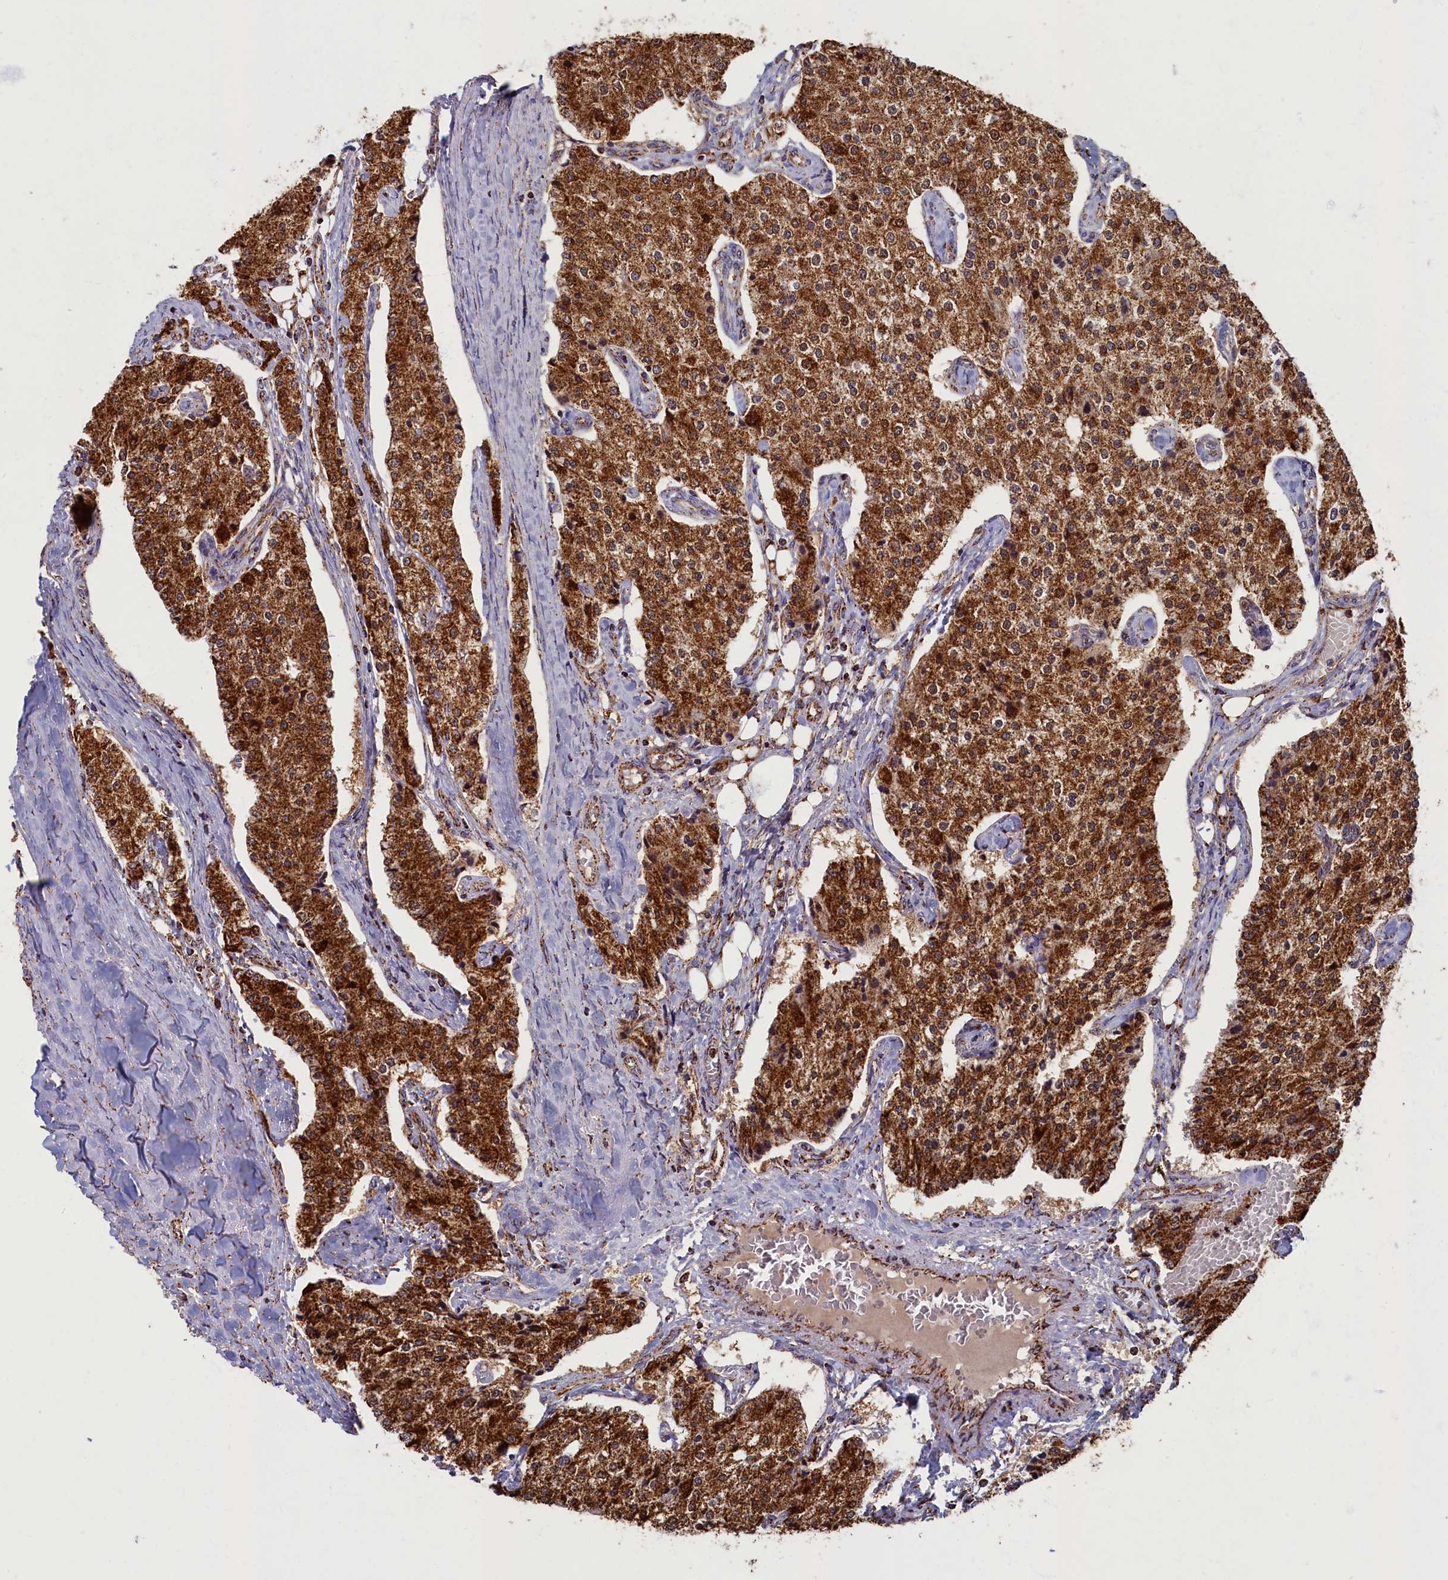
{"staining": {"intensity": "strong", "quantity": ">75%", "location": "cytoplasmic/membranous"}, "tissue": "carcinoid", "cell_type": "Tumor cells", "image_type": "cancer", "snomed": [{"axis": "morphology", "description": "Carcinoid, malignant, NOS"}, {"axis": "topography", "description": "Colon"}], "caption": "Carcinoid (malignant) stained with DAB (3,3'-diaminobenzidine) immunohistochemistry exhibits high levels of strong cytoplasmic/membranous positivity in approximately >75% of tumor cells.", "gene": "SPR", "patient": {"sex": "female", "age": 52}}